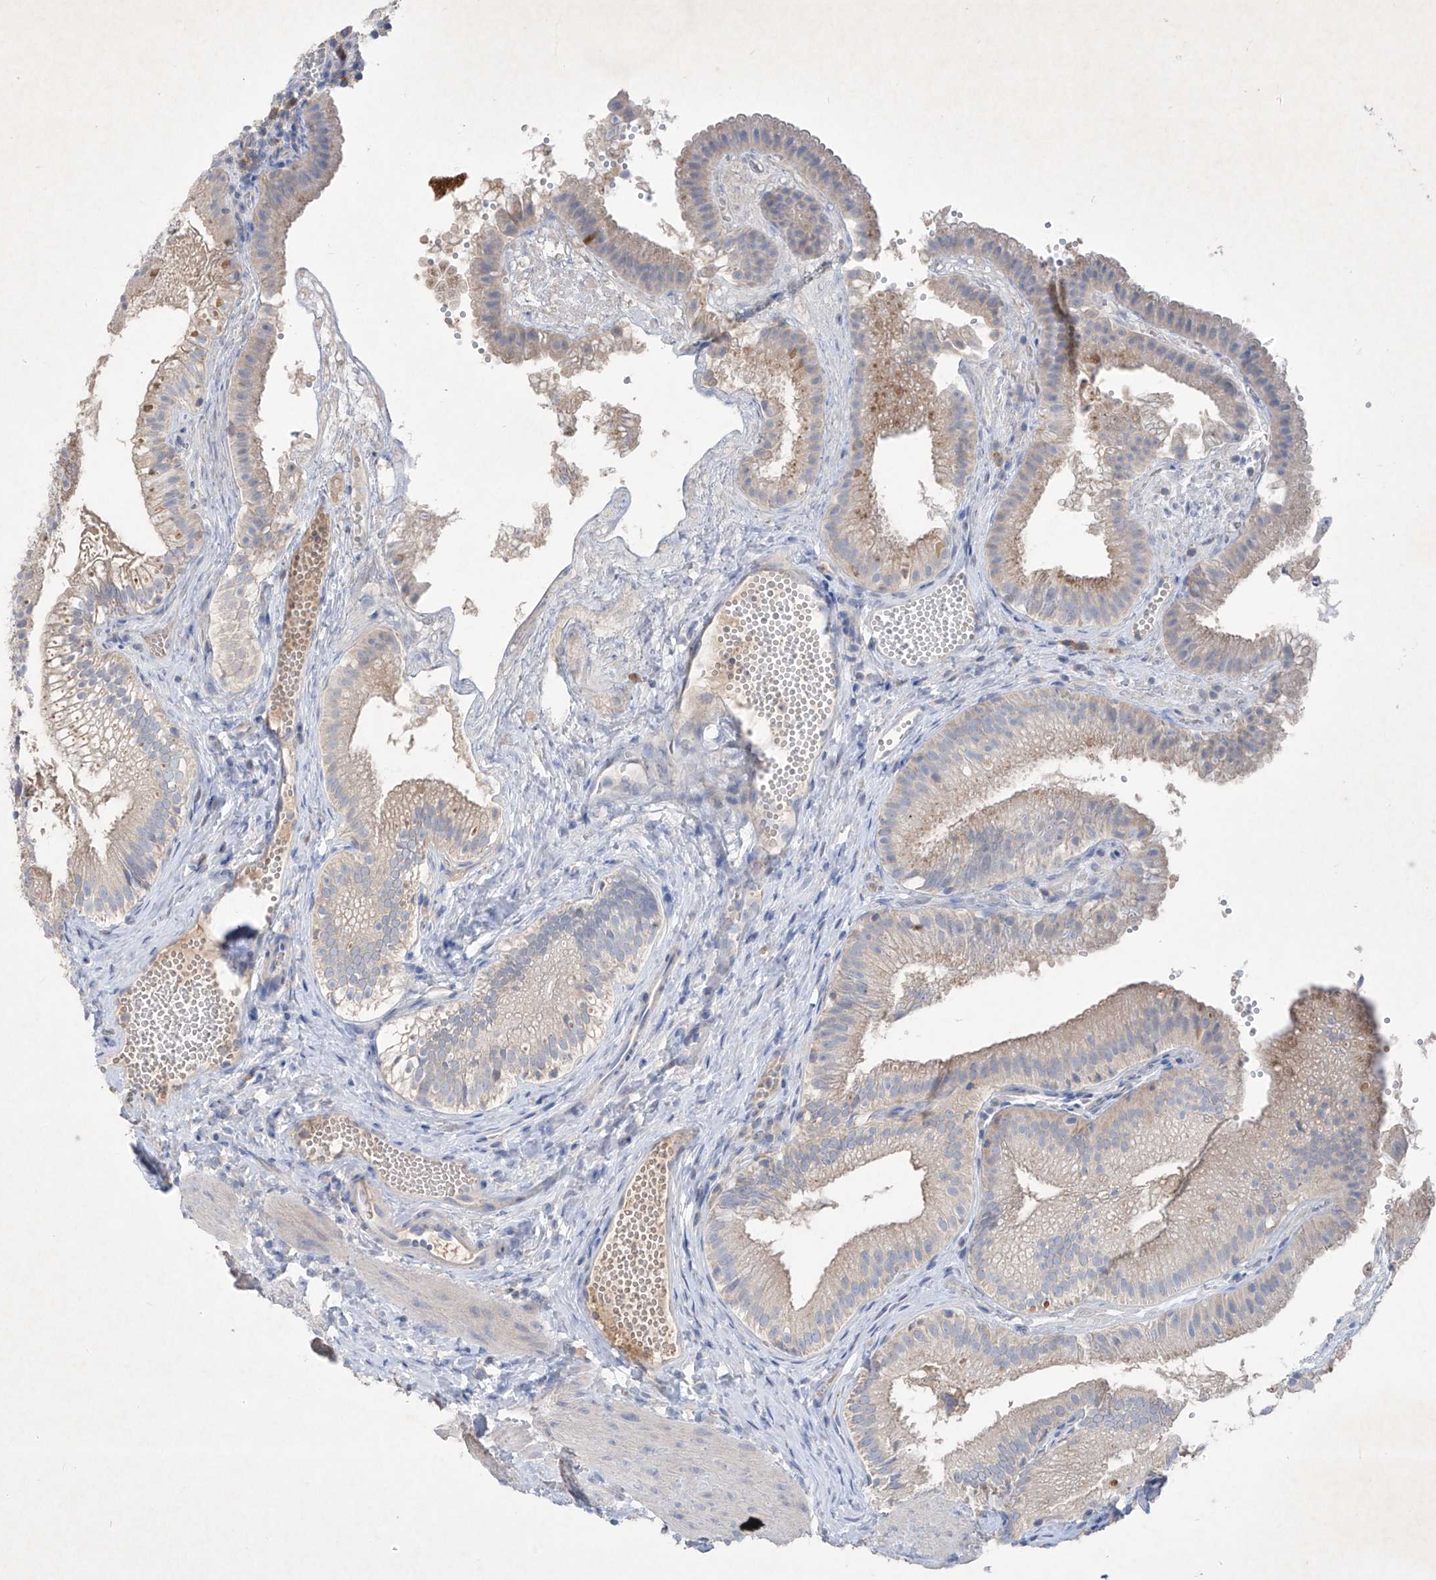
{"staining": {"intensity": "strong", "quantity": "<25%", "location": "cytoplasmic/membranous"}, "tissue": "gallbladder", "cell_type": "Glandular cells", "image_type": "normal", "snomed": [{"axis": "morphology", "description": "Normal tissue, NOS"}, {"axis": "topography", "description": "Gallbladder"}], "caption": "Immunohistochemistry of unremarkable gallbladder shows medium levels of strong cytoplasmic/membranous expression in about <25% of glandular cells. (brown staining indicates protein expression, while blue staining denotes nuclei).", "gene": "ASNS", "patient": {"sex": "female", "age": 30}}